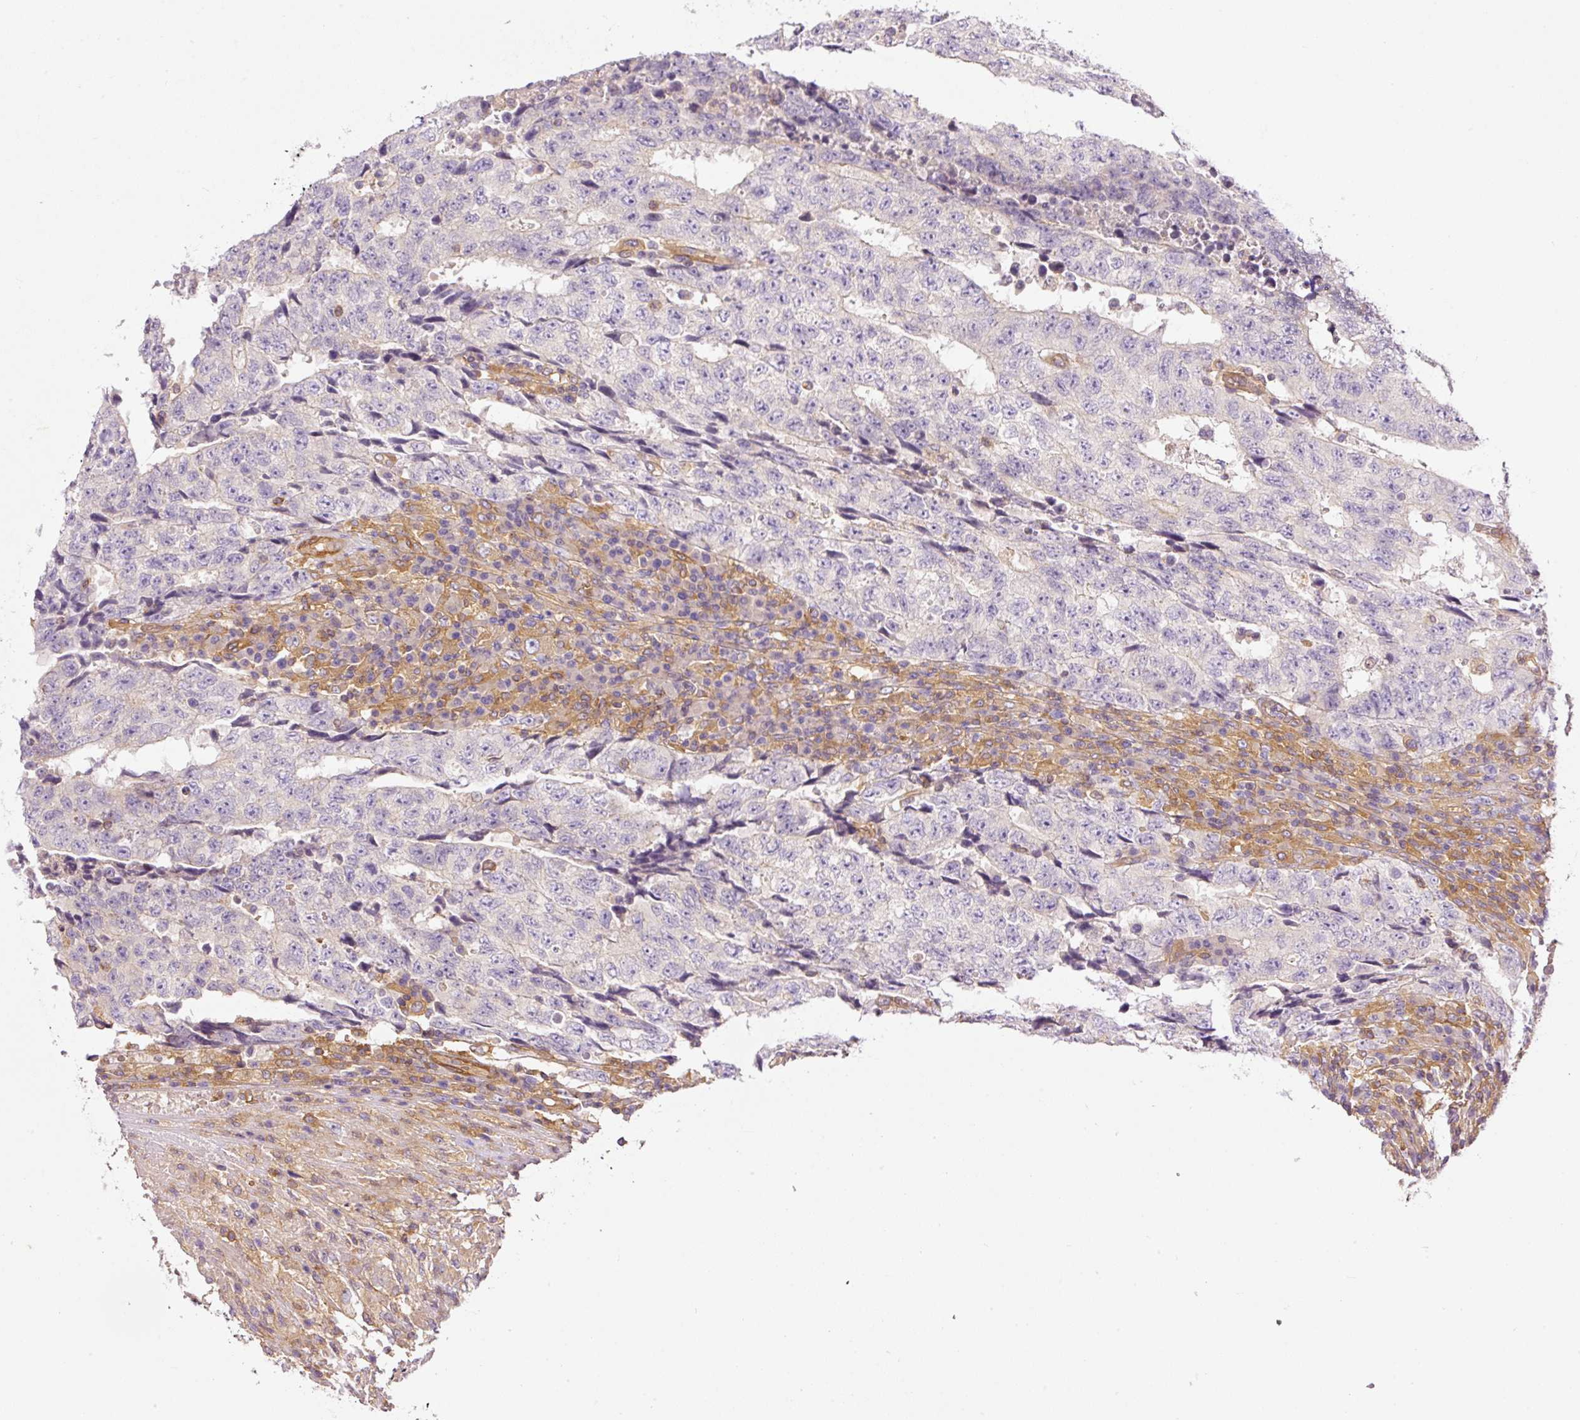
{"staining": {"intensity": "negative", "quantity": "none", "location": "none"}, "tissue": "testis cancer", "cell_type": "Tumor cells", "image_type": "cancer", "snomed": [{"axis": "morphology", "description": "Necrosis, NOS"}, {"axis": "morphology", "description": "Carcinoma, Embryonal, NOS"}, {"axis": "topography", "description": "Testis"}], "caption": "Immunohistochemical staining of embryonal carcinoma (testis) exhibits no significant positivity in tumor cells. (Stains: DAB (3,3'-diaminobenzidine) IHC with hematoxylin counter stain, Microscopy: brightfield microscopy at high magnification).", "gene": "TBC1D2B", "patient": {"sex": "male", "age": 19}}